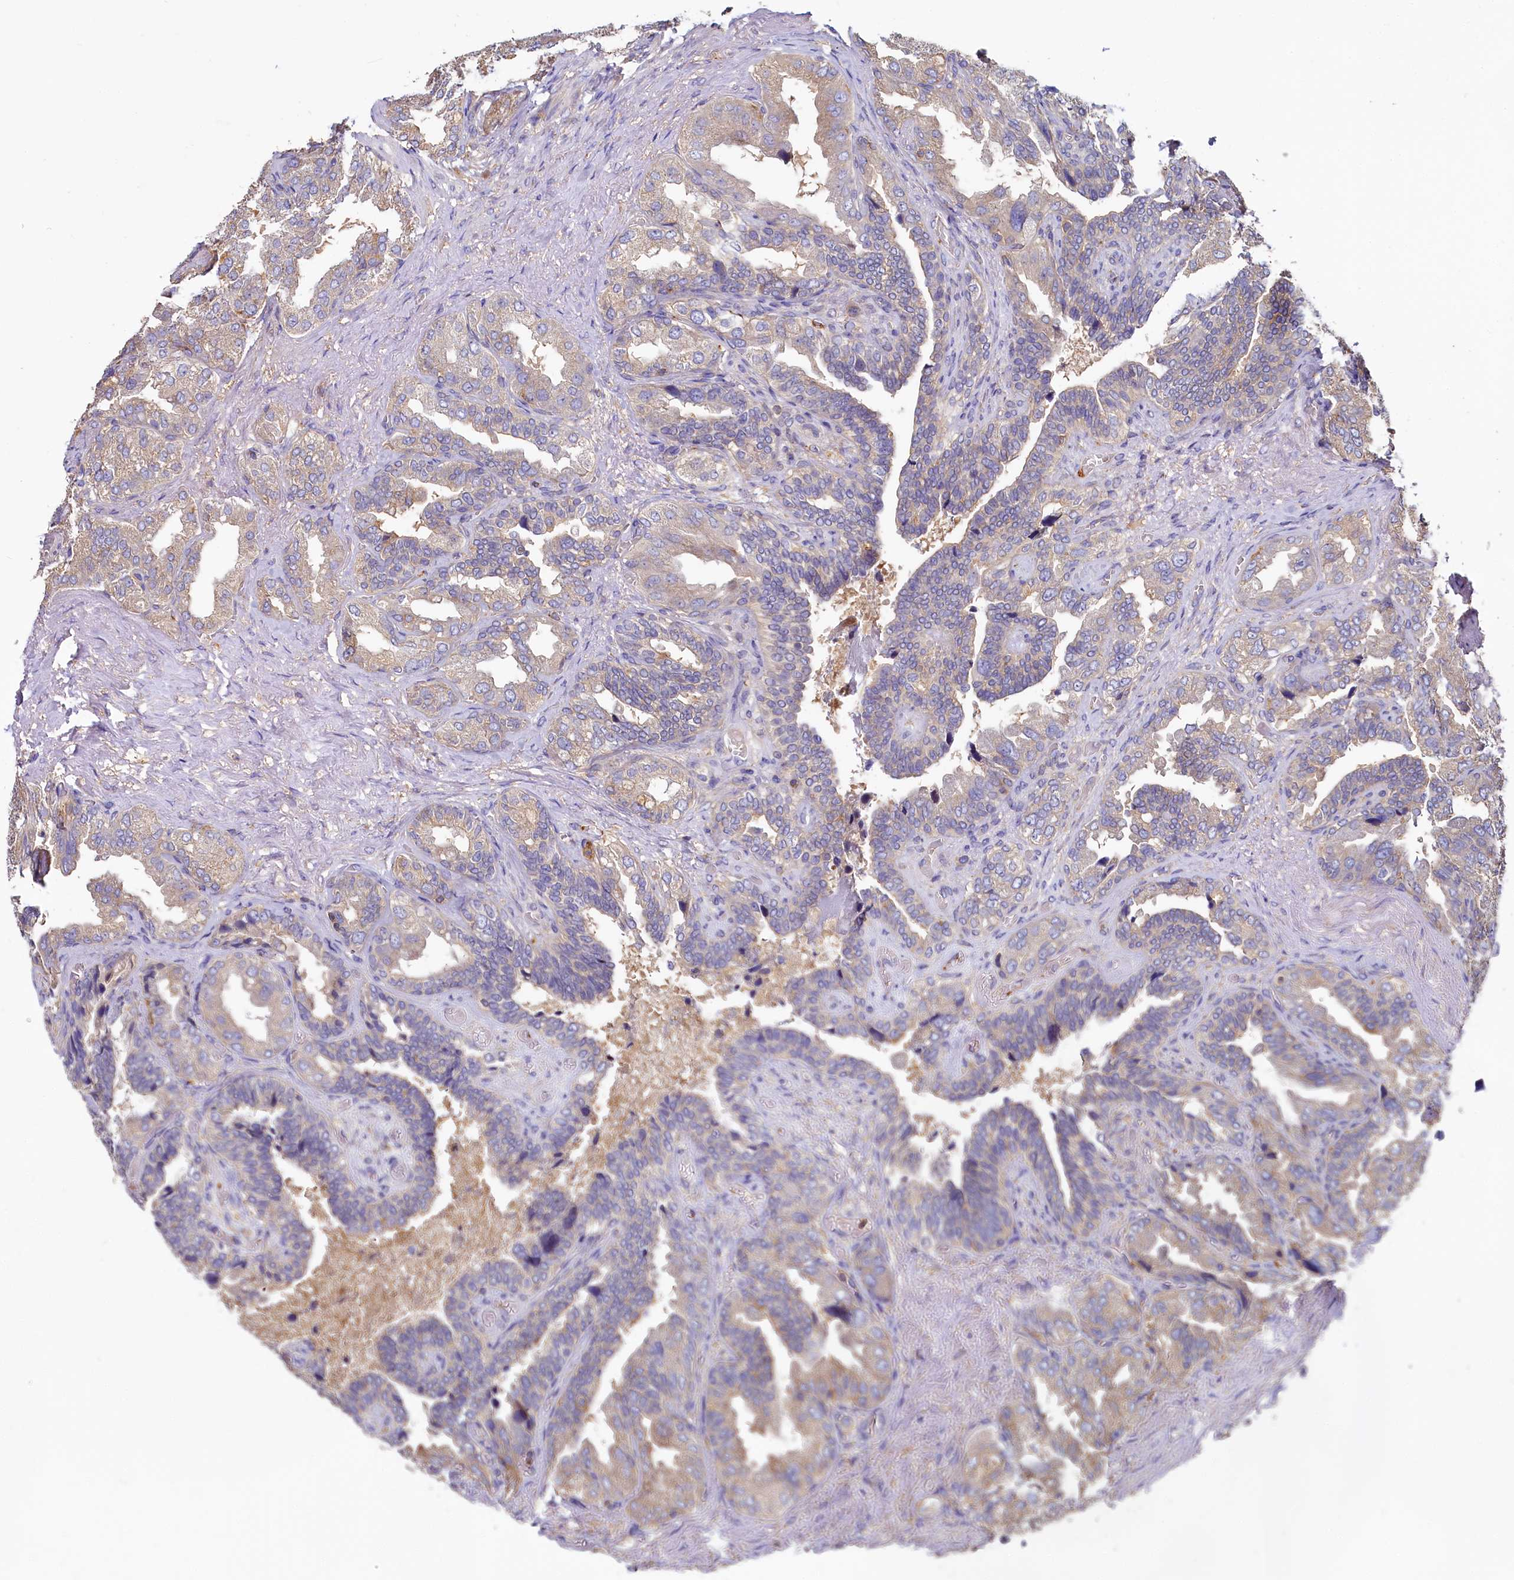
{"staining": {"intensity": "moderate", "quantity": "25%-75%", "location": "cytoplasmic/membranous"}, "tissue": "seminal vesicle", "cell_type": "Glandular cells", "image_type": "normal", "snomed": [{"axis": "morphology", "description": "Normal tissue, NOS"}, {"axis": "topography", "description": "Seminal veicle"}, {"axis": "topography", "description": "Peripheral nerve tissue"}], "caption": "Seminal vesicle stained with DAB (3,3'-diaminobenzidine) immunohistochemistry (IHC) exhibits medium levels of moderate cytoplasmic/membranous expression in about 25%-75% of glandular cells. (DAB (3,3'-diaminobenzidine) = brown stain, brightfield microscopy at high magnification).", "gene": "PPIP5K1", "patient": {"sex": "male", "age": 63}}